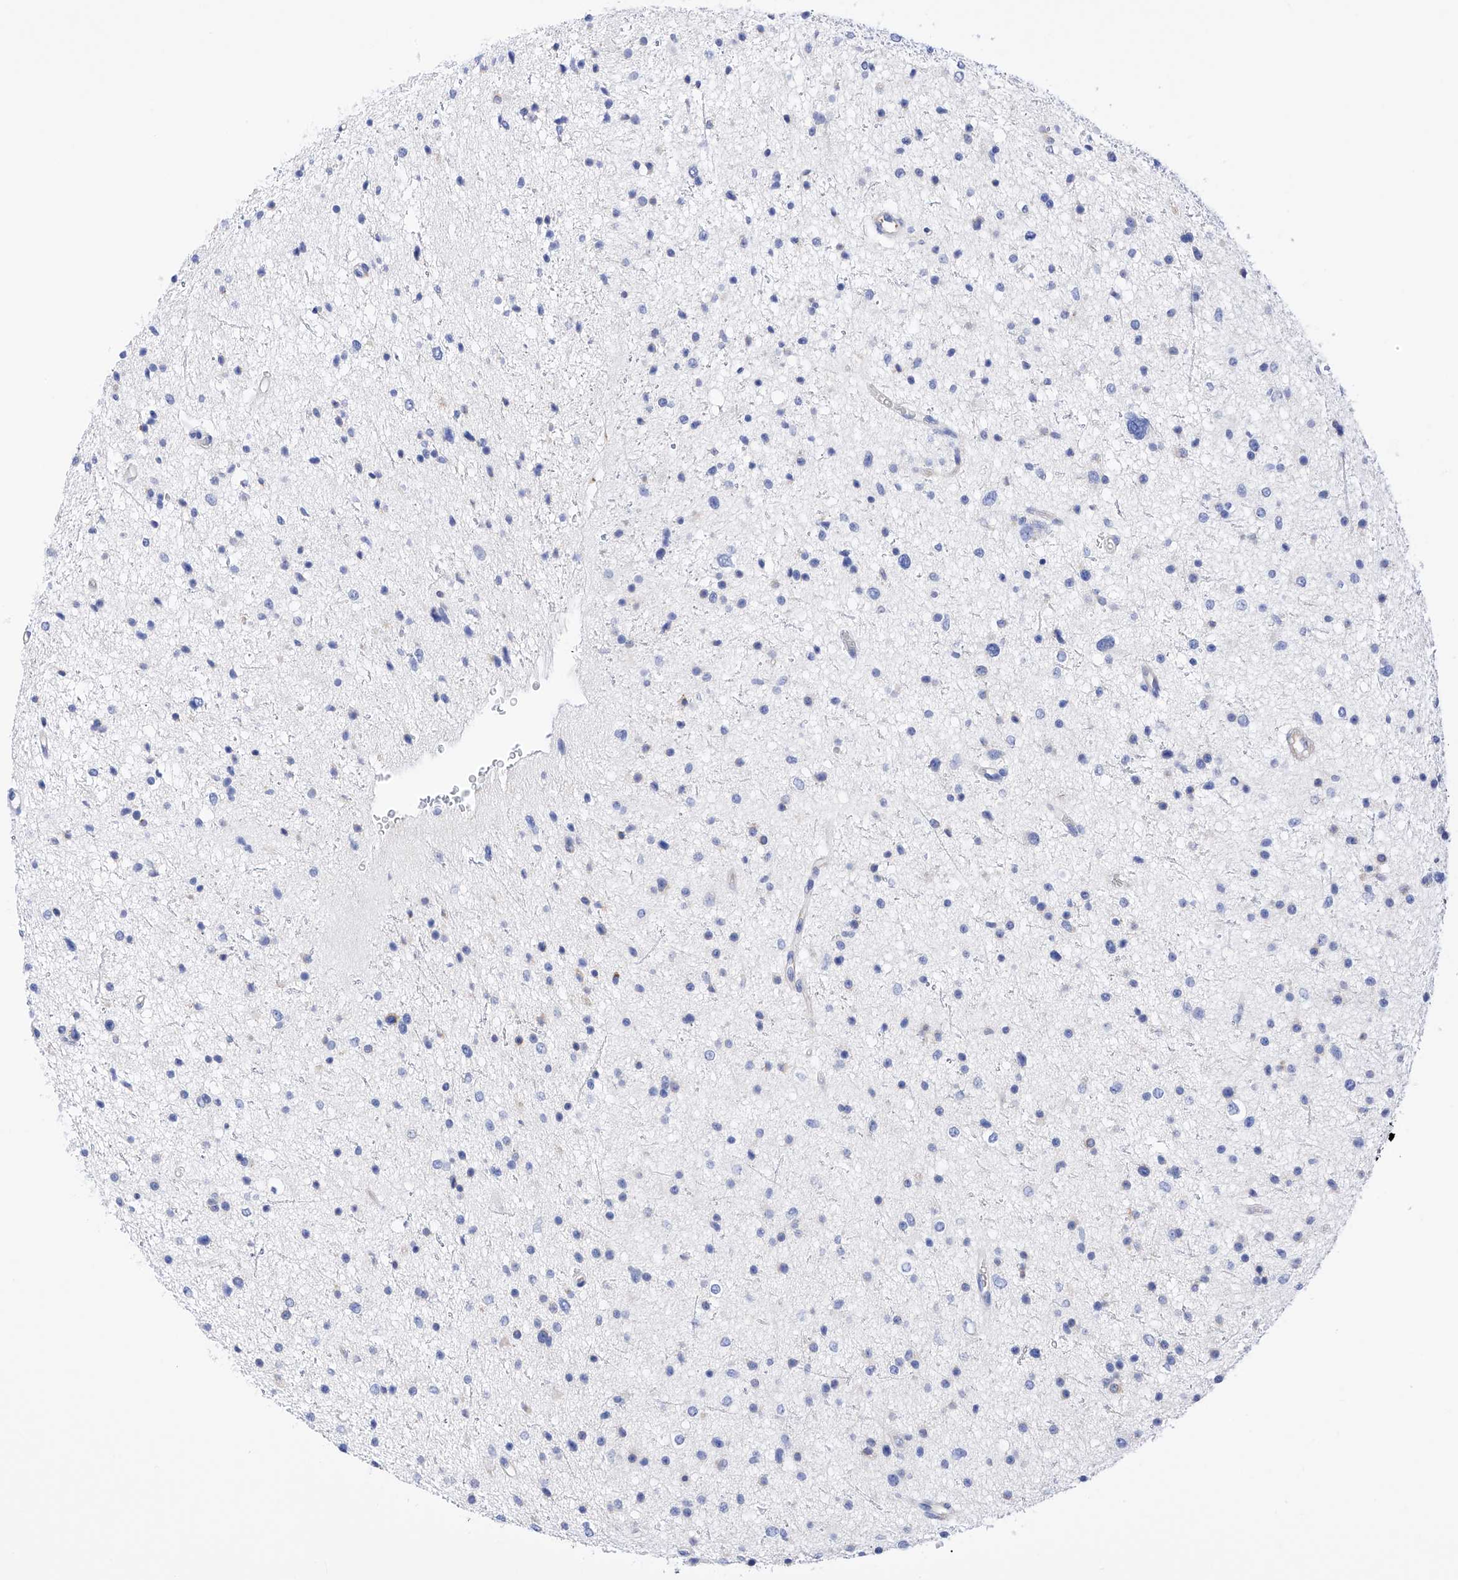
{"staining": {"intensity": "negative", "quantity": "none", "location": "none"}, "tissue": "glioma", "cell_type": "Tumor cells", "image_type": "cancer", "snomed": [{"axis": "morphology", "description": "Glioma, malignant, Low grade"}, {"axis": "topography", "description": "Brain"}], "caption": "An IHC photomicrograph of glioma is shown. There is no staining in tumor cells of glioma.", "gene": "PDIA5", "patient": {"sex": "female", "age": 37}}